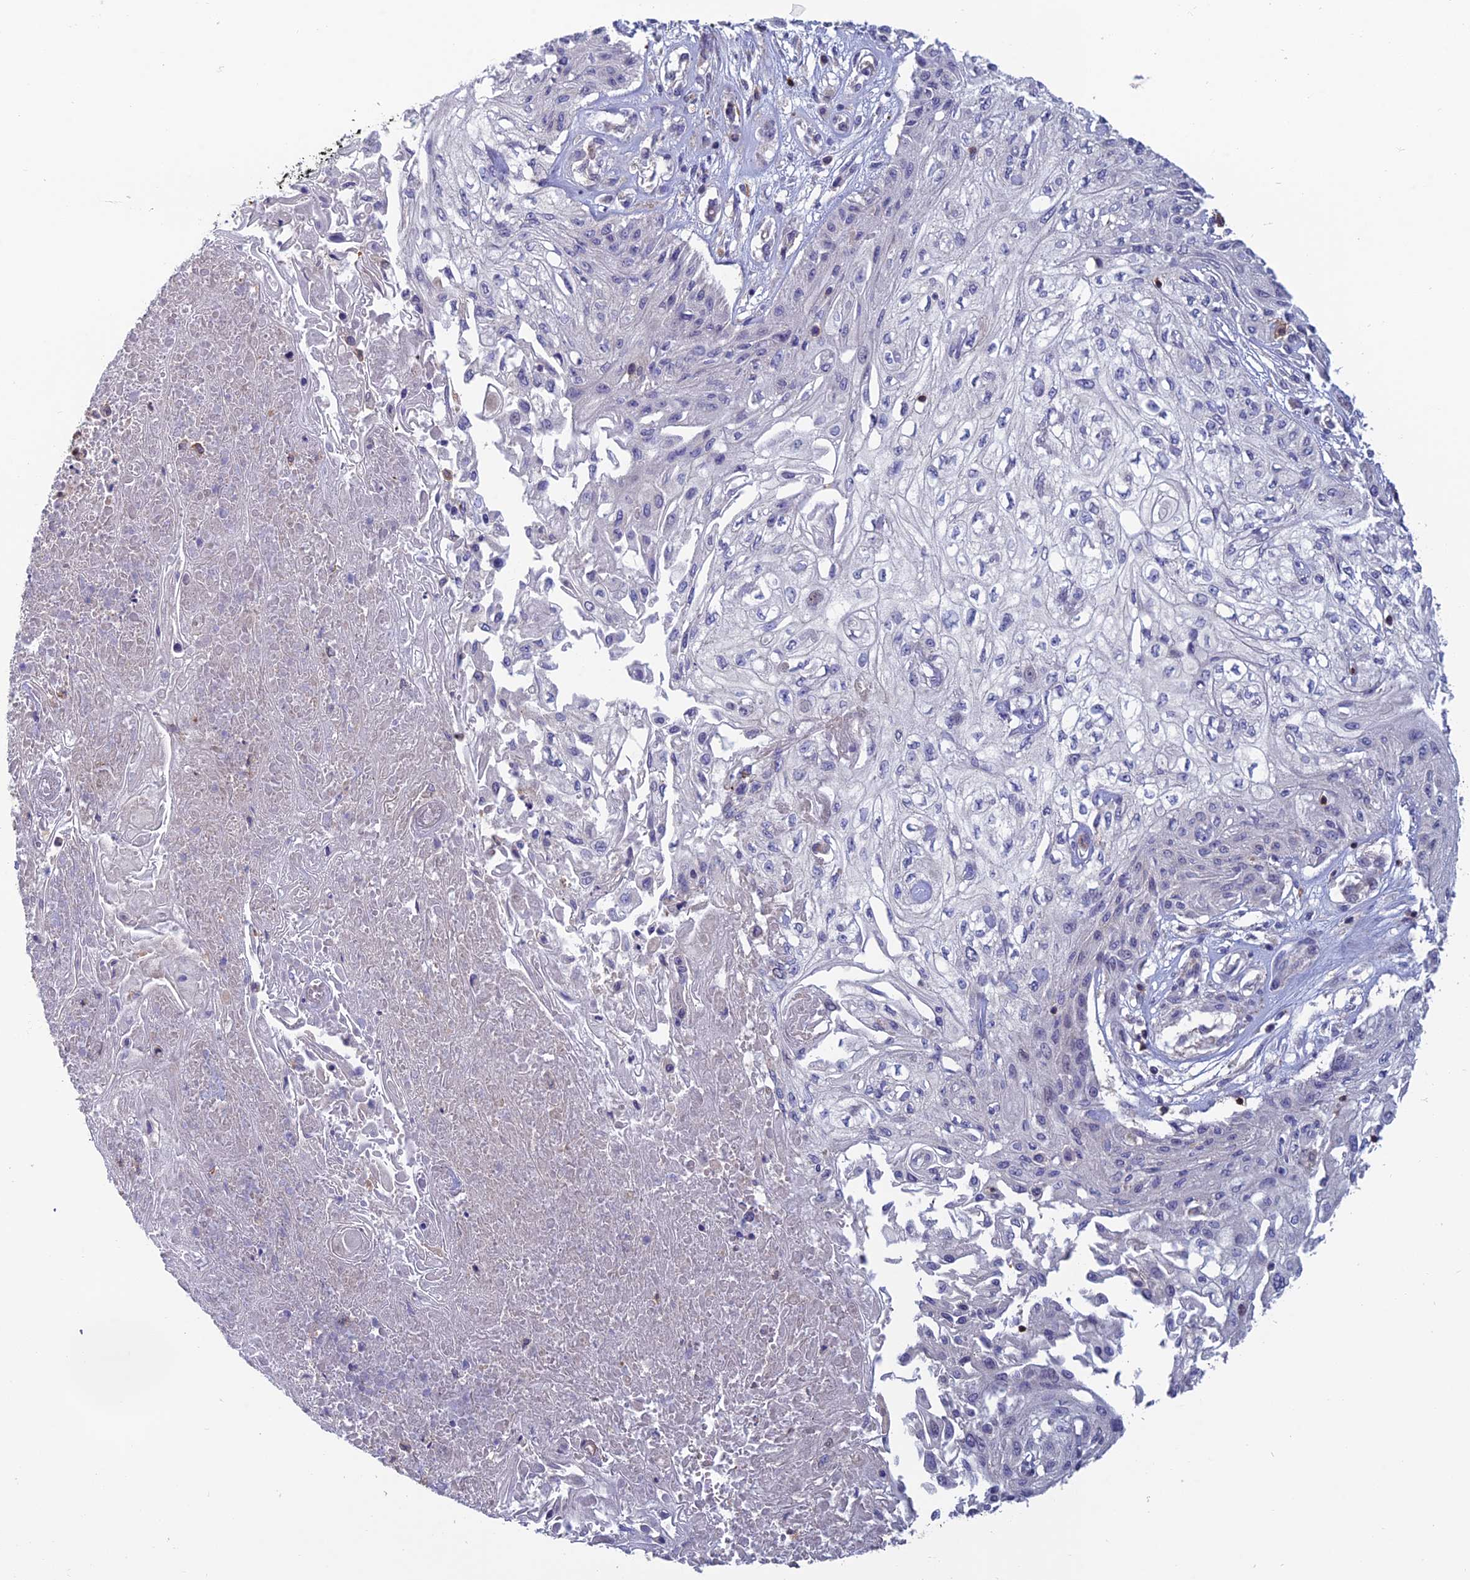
{"staining": {"intensity": "negative", "quantity": "none", "location": "none"}, "tissue": "skin cancer", "cell_type": "Tumor cells", "image_type": "cancer", "snomed": [{"axis": "morphology", "description": "Squamous cell carcinoma, NOS"}, {"axis": "morphology", "description": "Squamous cell carcinoma, metastatic, NOS"}, {"axis": "topography", "description": "Skin"}, {"axis": "topography", "description": "Lymph node"}], "caption": "This is an IHC photomicrograph of skin squamous cell carcinoma. There is no expression in tumor cells.", "gene": "C15orf62", "patient": {"sex": "male", "age": 75}}